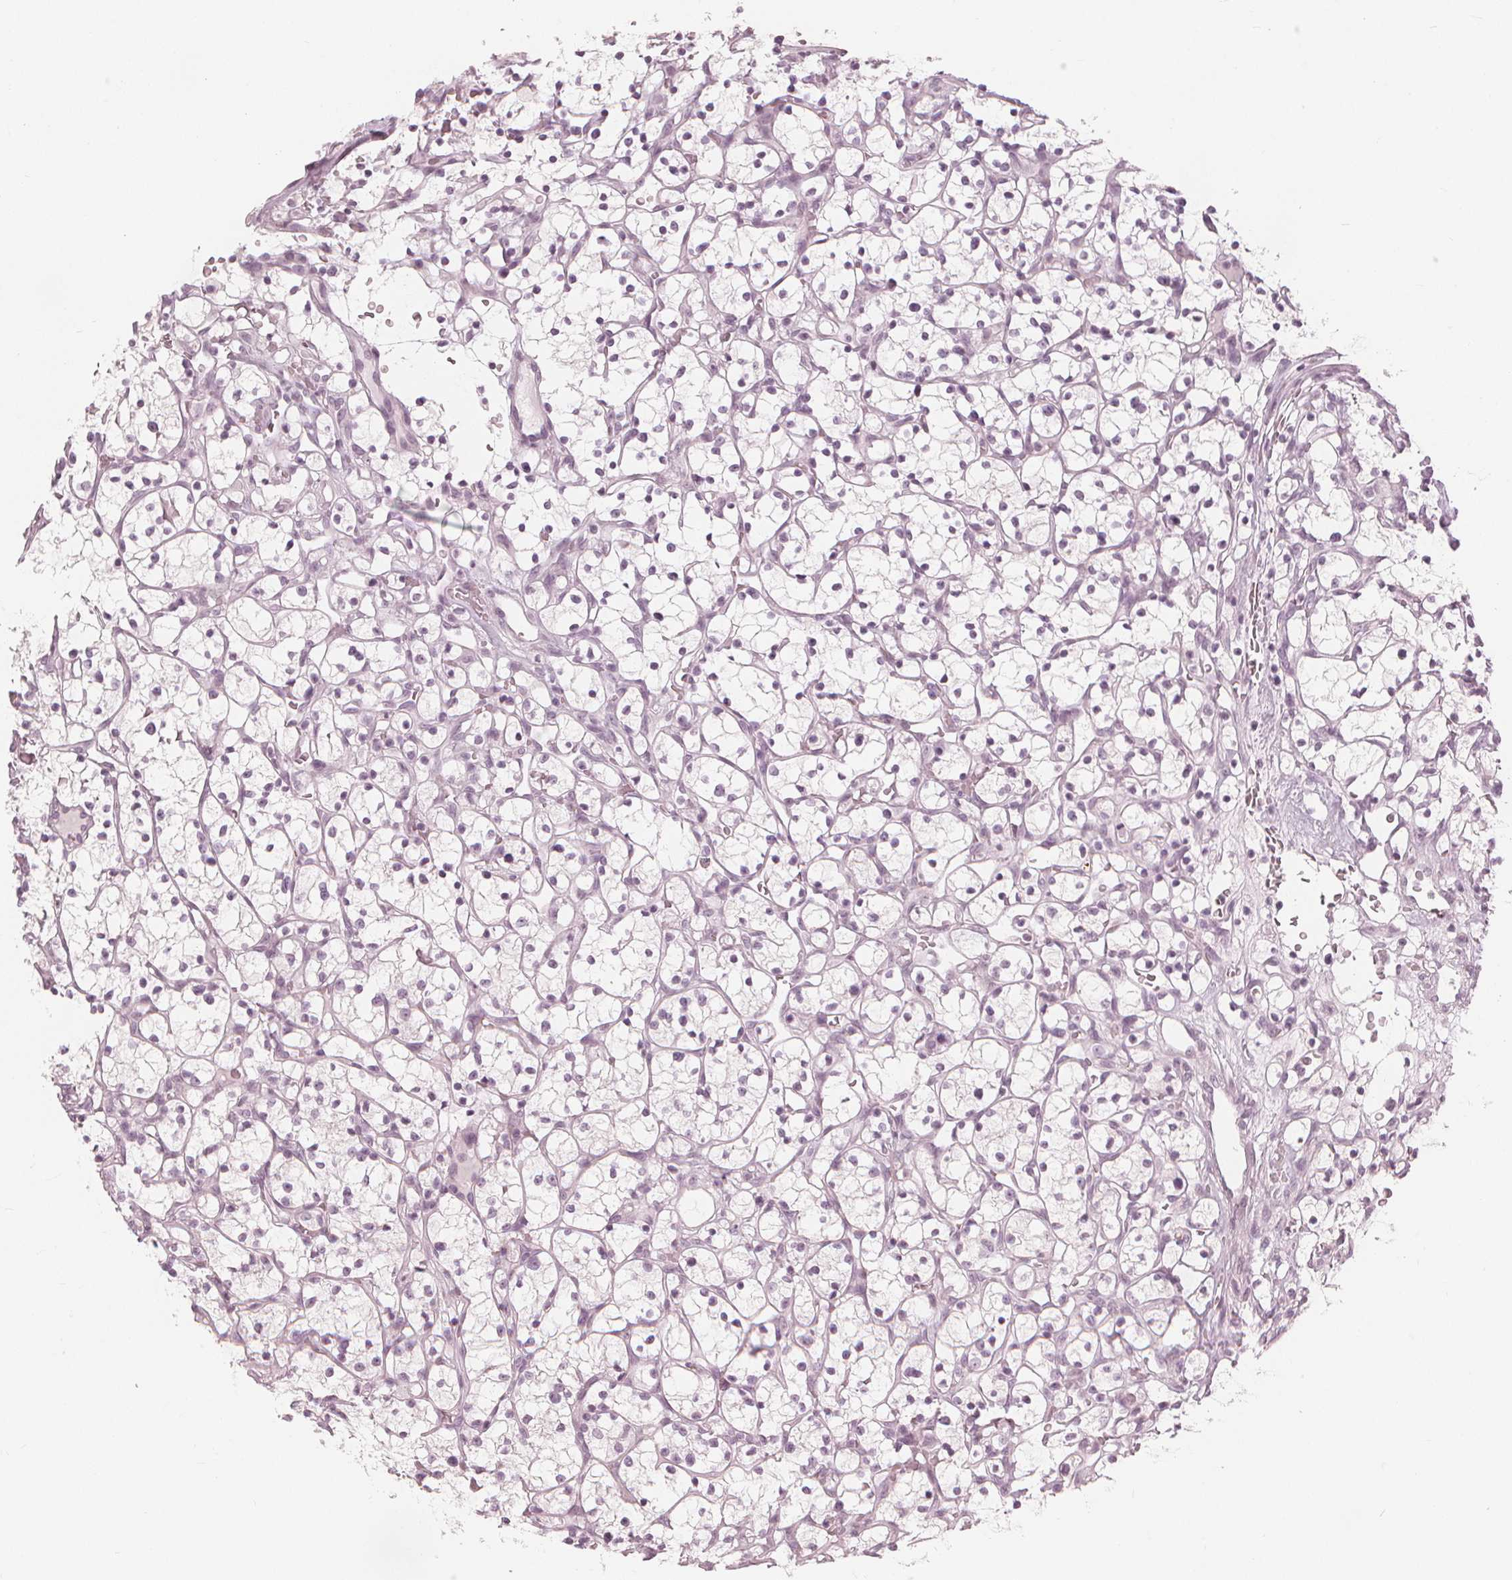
{"staining": {"intensity": "negative", "quantity": "none", "location": "none"}, "tissue": "renal cancer", "cell_type": "Tumor cells", "image_type": "cancer", "snomed": [{"axis": "morphology", "description": "Adenocarcinoma, NOS"}, {"axis": "topography", "description": "Kidney"}], "caption": "Immunohistochemistry histopathology image of neoplastic tissue: human renal cancer (adenocarcinoma) stained with DAB (3,3'-diaminobenzidine) displays no significant protein expression in tumor cells.", "gene": "PAEP", "patient": {"sex": "female", "age": 64}}